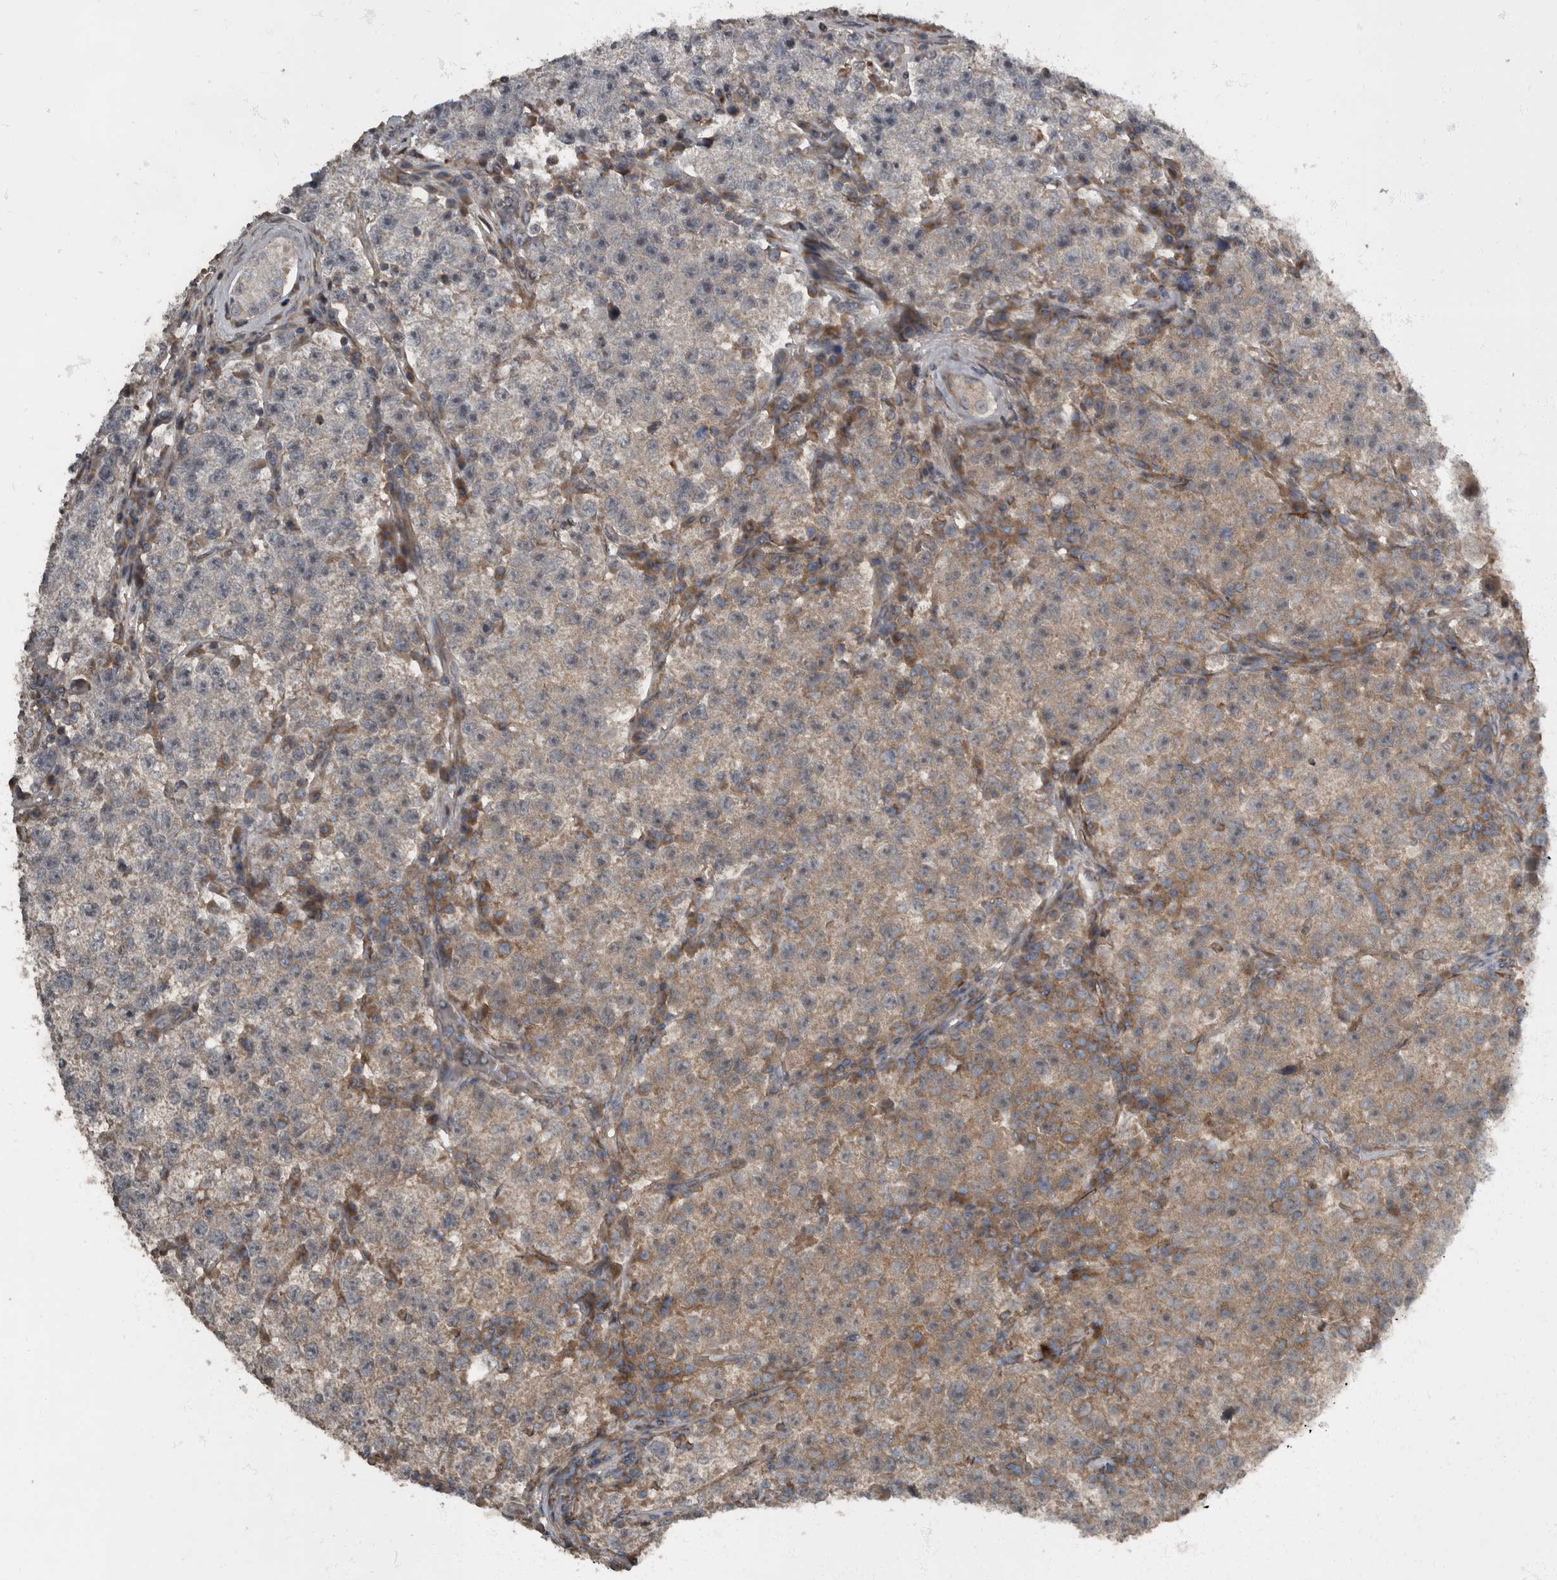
{"staining": {"intensity": "weak", "quantity": ">75%", "location": "cytoplasmic/membranous"}, "tissue": "testis cancer", "cell_type": "Tumor cells", "image_type": "cancer", "snomed": [{"axis": "morphology", "description": "Seminoma, NOS"}, {"axis": "topography", "description": "Testis"}], "caption": "An image of seminoma (testis) stained for a protein reveals weak cytoplasmic/membranous brown staining in tumor cells. Immunohistochemistry (ihc) stains the protein of interest in brown and the nuclei are stained blue.", "gene": "RABGGTB", "patient": {"sex": "male", "age": 22}}